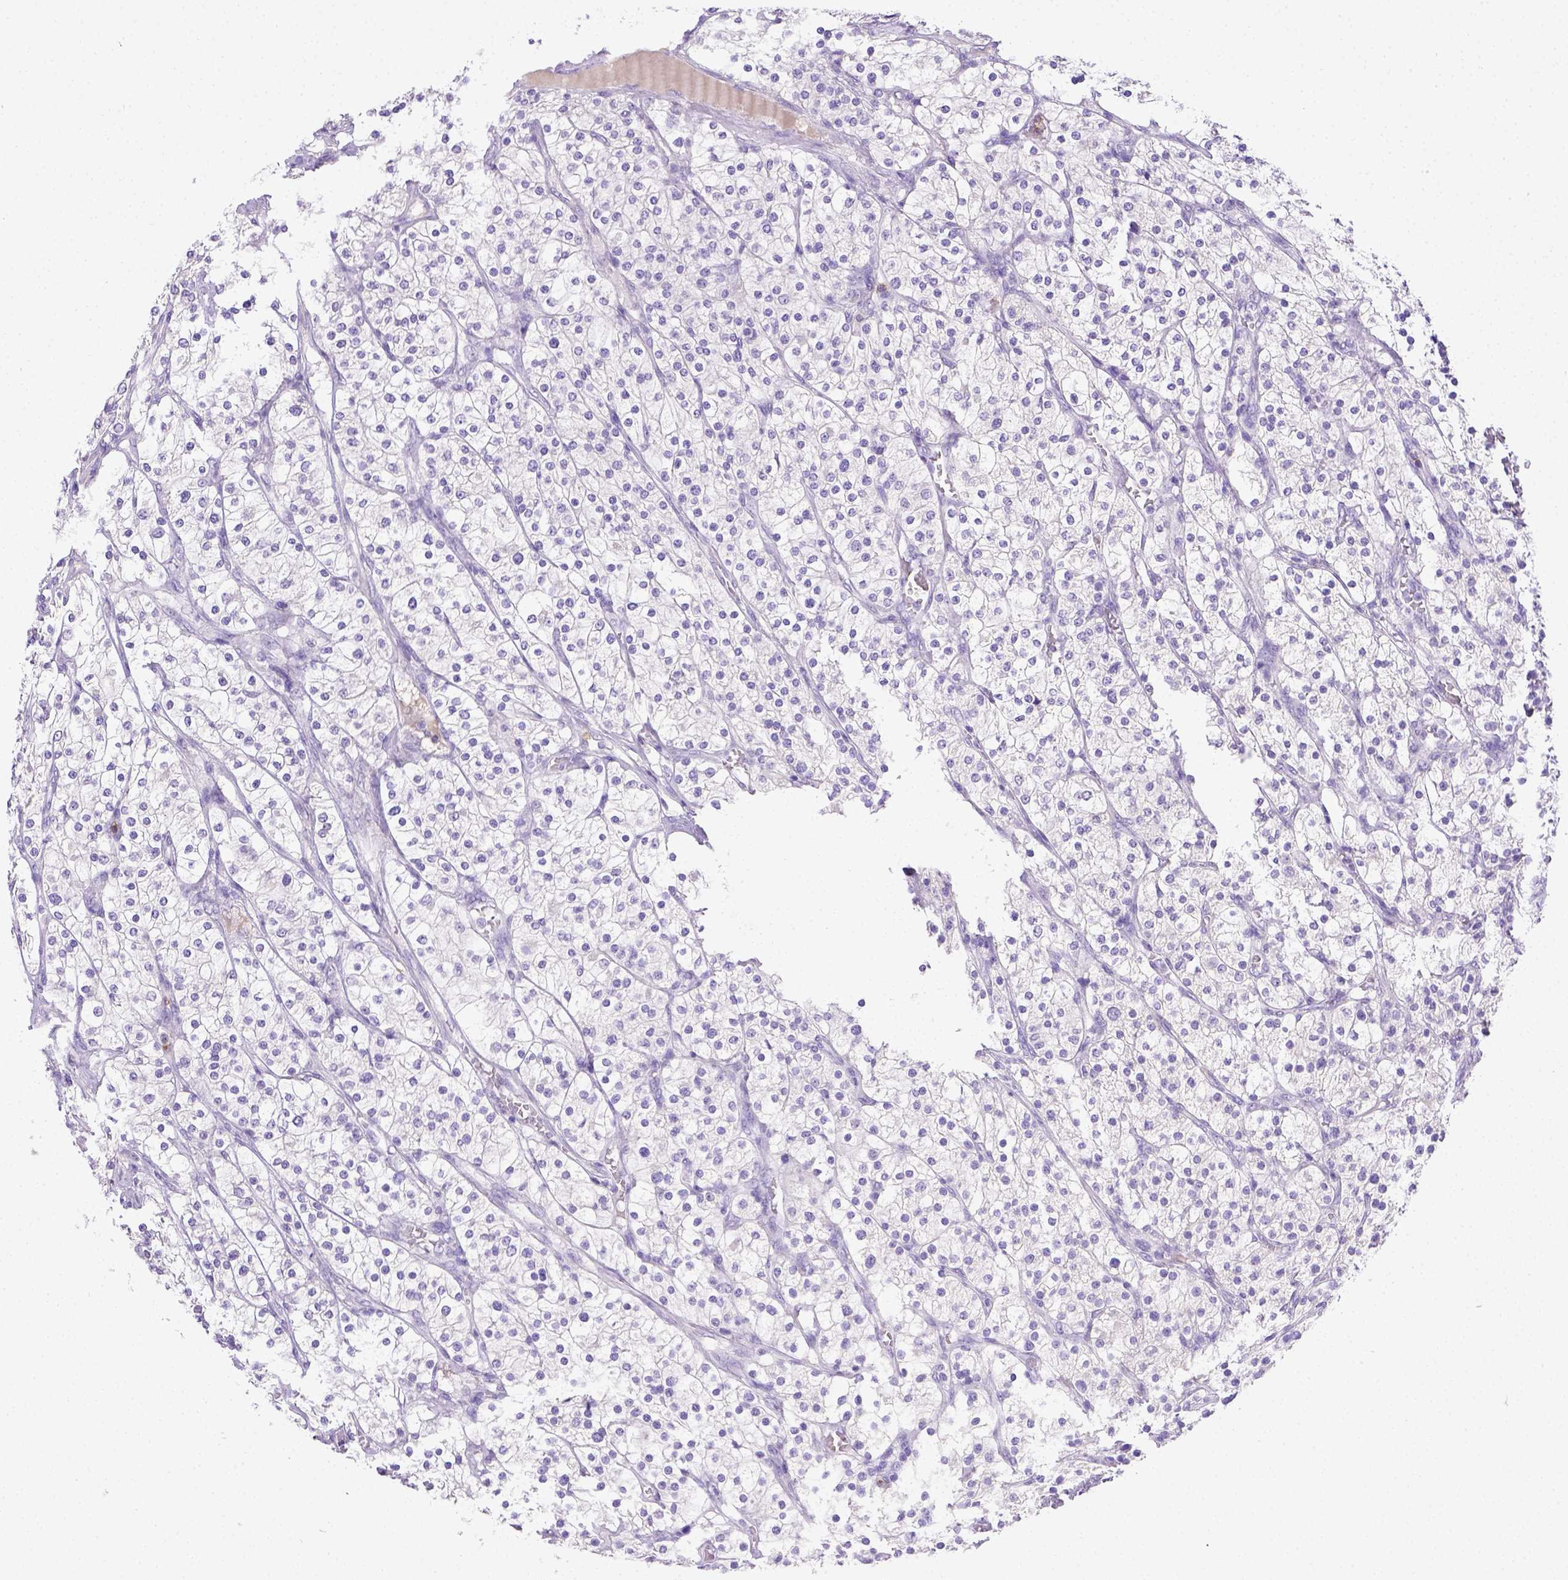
{"staining": {"intensity": "negative", "quantity": "none", "location": "none"}, "tissue": "renal cancer", "cell_type": "Tumor cells", "image_type": "cancer", "snomed": [{"axis": "morphology", "description": "Adenocarcinoma, NOS"}, {"axis": "topography", "description": "Kidney"}], "caption": "Photomicrograph shows no significant protein staining in tumor cells of renal cancer (adenocarcinoma). The staining is performed using DAB brown chromogen with nuclei counter-stained in using hematoxylin.", "gene": "B3GAT1", "patient": {"sex": "male", "age": 80}}